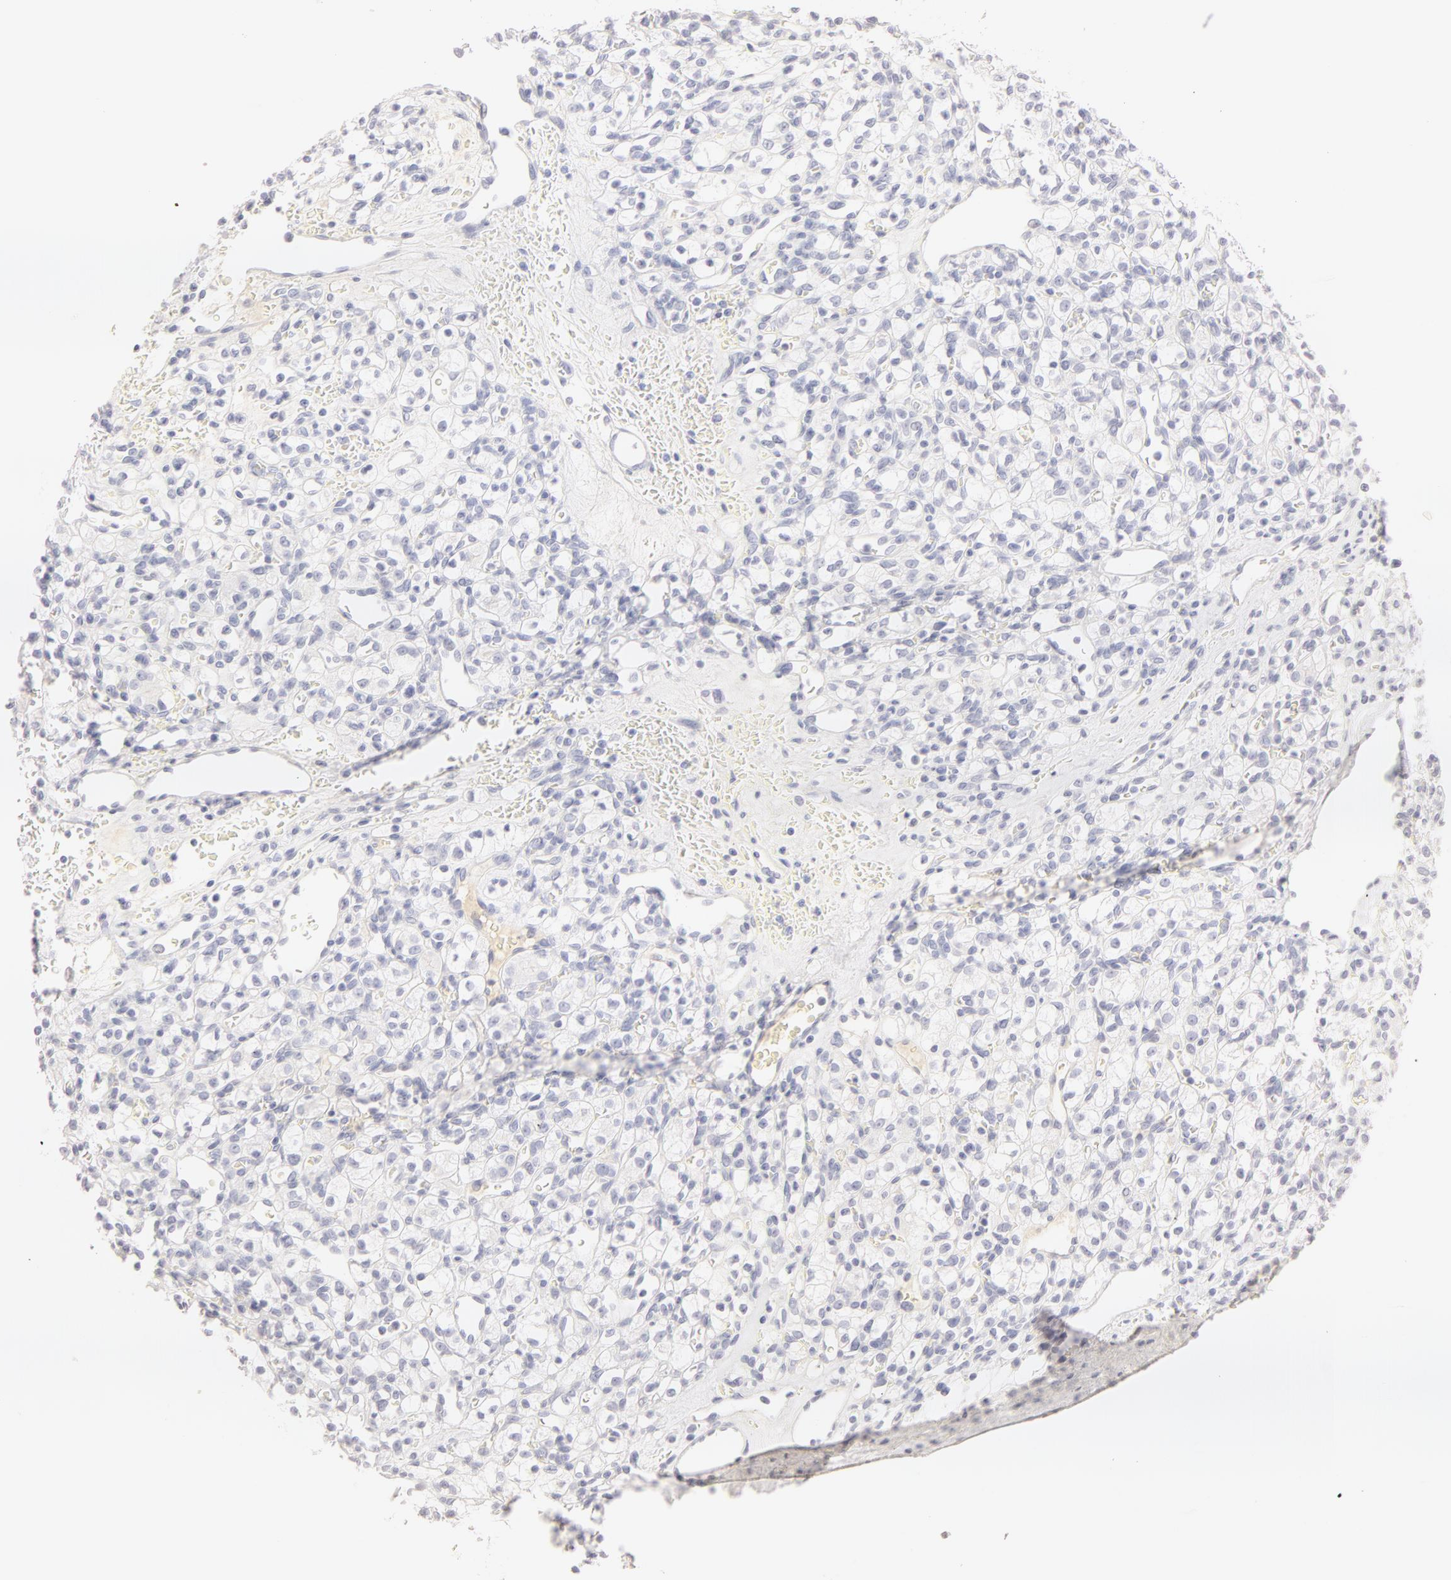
{"staining": {"intensity": "negative", "quantity": "none", "location": "none"}, "tissue": "renal cancer", "cell_type": "Tumor cells", "image_type": "cancer", "snomed": [{"axis": "morphology", "description": "Adenocarcinoma, NOS"}, {"axis": "topography", "description": "Kidney"}], "caption": "An immunohistochemistry (IHC) micrograph of renal cancer is shown. There is no staining in tumor cells of renal cancer.", "gene": "LGALS7B", "patient": {"sex": "female", "age": 62}}